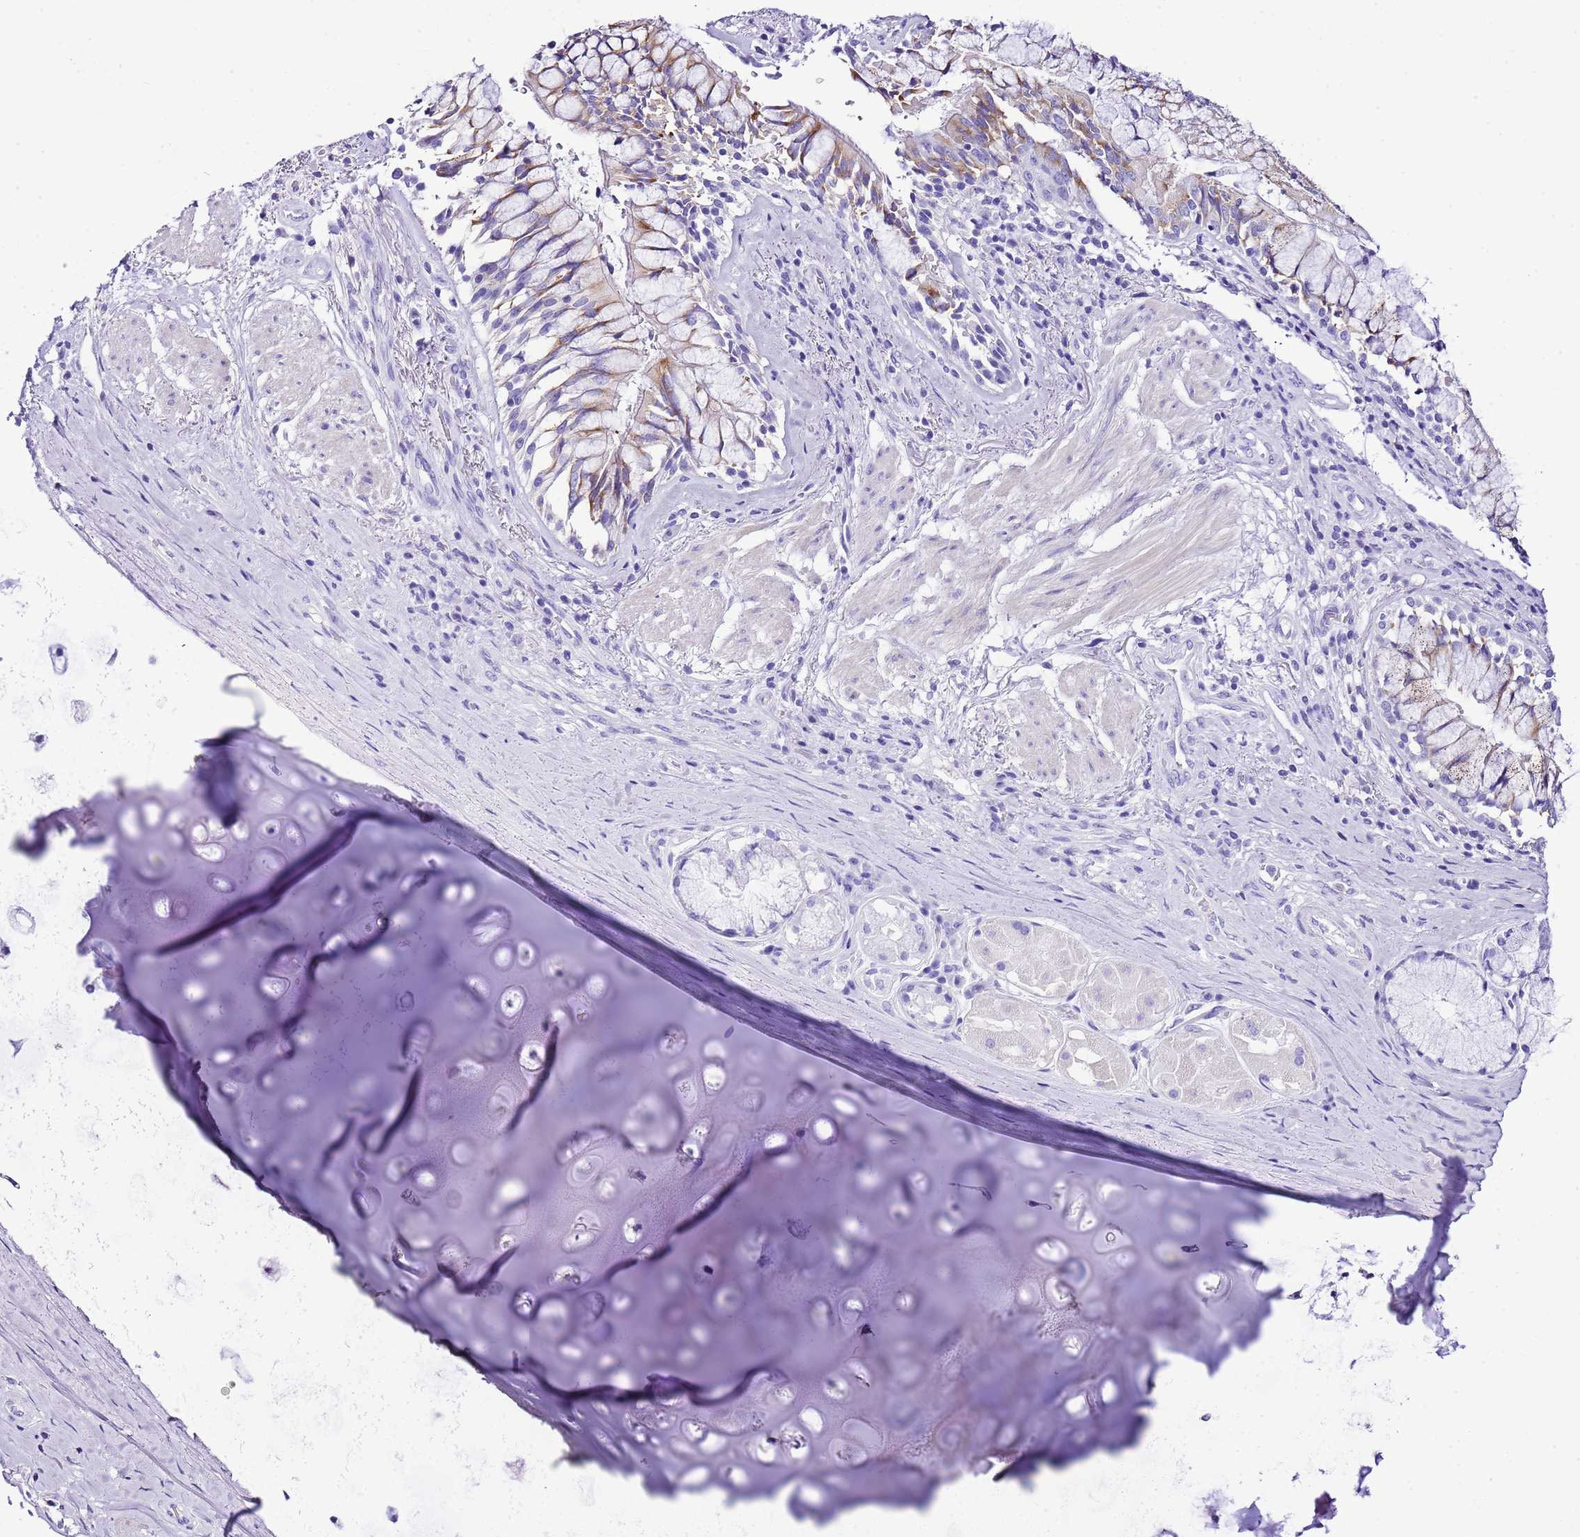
{"staining": {"intensity": "negative", "quantity": "none", "location": "none"}, "tissue": "adipose tissue", "cell_type": "Adipocytes", "image_type": "normal", "snomed": [{"axis": "morphology", "description": "Normal tissue, NOS"}, {"axis": "morphology", "description": "Squamous cell carcinoma, NOS"}, {"axis": "topography", "description": "Bronchus"}, {"axis": "topography", "description": "Lung"}], "caption": "DAB (3,3'-diaminobenzidine) immunohistochemical staining of unremarkable adipose tissue shows no significant staining in adipocytes. Nuclei are stained in blue.", "gene": "KCNC1", "patient": {"sex": "male", "age": 64}}